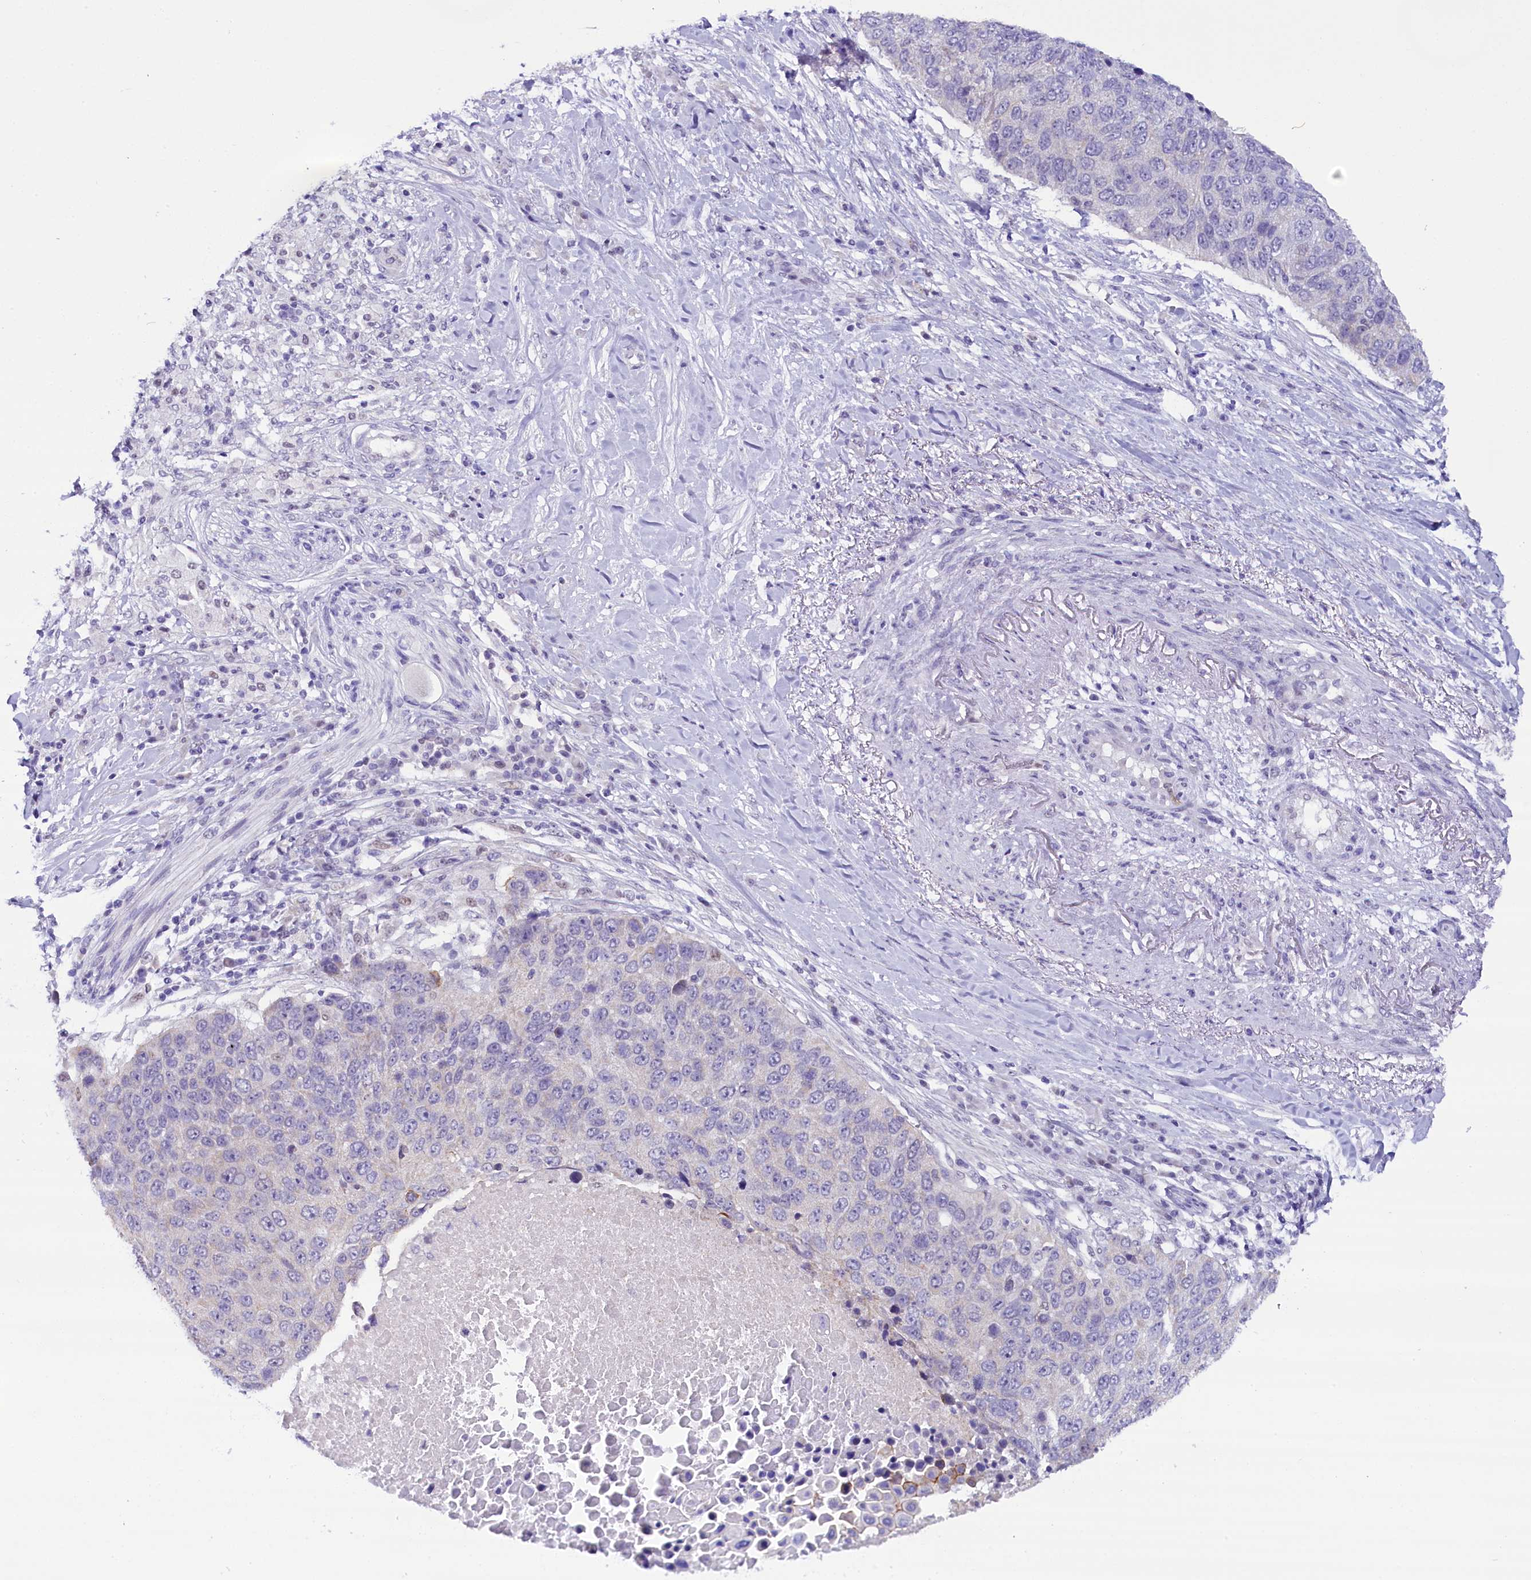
{"staining": {"intensity": "negative", "quantity": "none", "location": "none"}, "tissue": "lung cancer", "cell_type": "Tumor cells", "image_type": "cancer", "snomed": [{"axis": "morphology", "description": "Normal tissue, NOS"}, {"axis": "morphology", "description": "Squamous cell carcinoma, NOS"}, {"axis": "topography", "description": "Lymph node"}, {"axis": "topography", "description": "Lung"}], "caption": "High magnification brightfield microscopy of lung cancer (squamous cell carcinoma) stained with DAB (brown) and counterstained with hematoxylin (blue): tumor cells show no significant expression.", "gene": "OSGEP", "patient": {"sex": "male", "age": 66}}